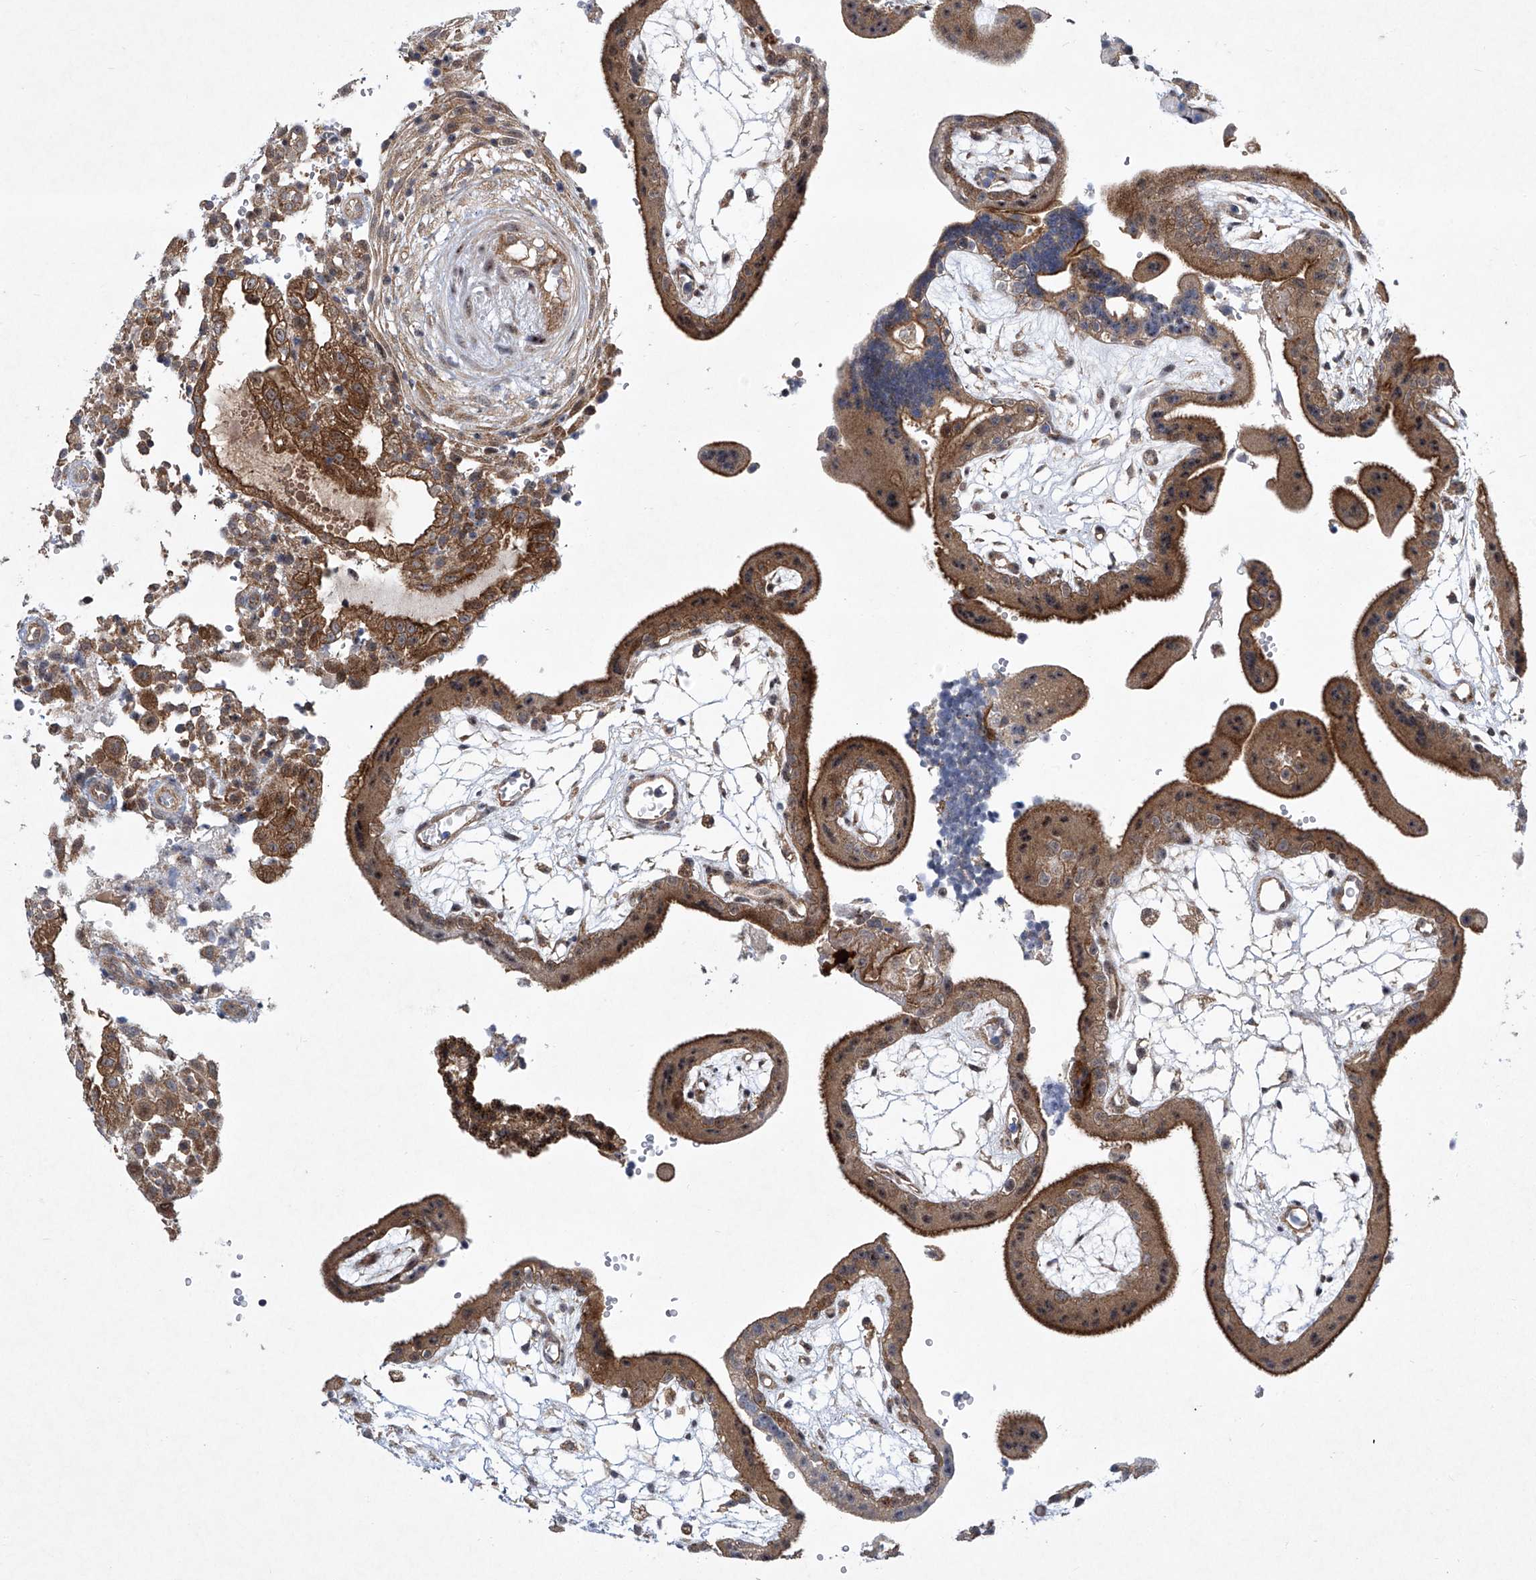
{"staining": {"intensity": "moderate", "quantity": ">75%", "location": "cytoplasmic/membranous"}, "tissue": "placenta", "cell_type": "Trophoblastic cells", "image_type": "normal", "snomed": [{"axis": "morphology", "description": "Normal tissue, NOS"}, {"axis": "topography", "description": "Placenta"}], "caption": "Immunohistochemical staining of normal human placenta exhibits >75% levels of moderate cytoplasmic/membranous protein positivity in about >75% of trophoblastic cells.", "gene": "CISH", "patient": {"sex": "female", "age": 18}}